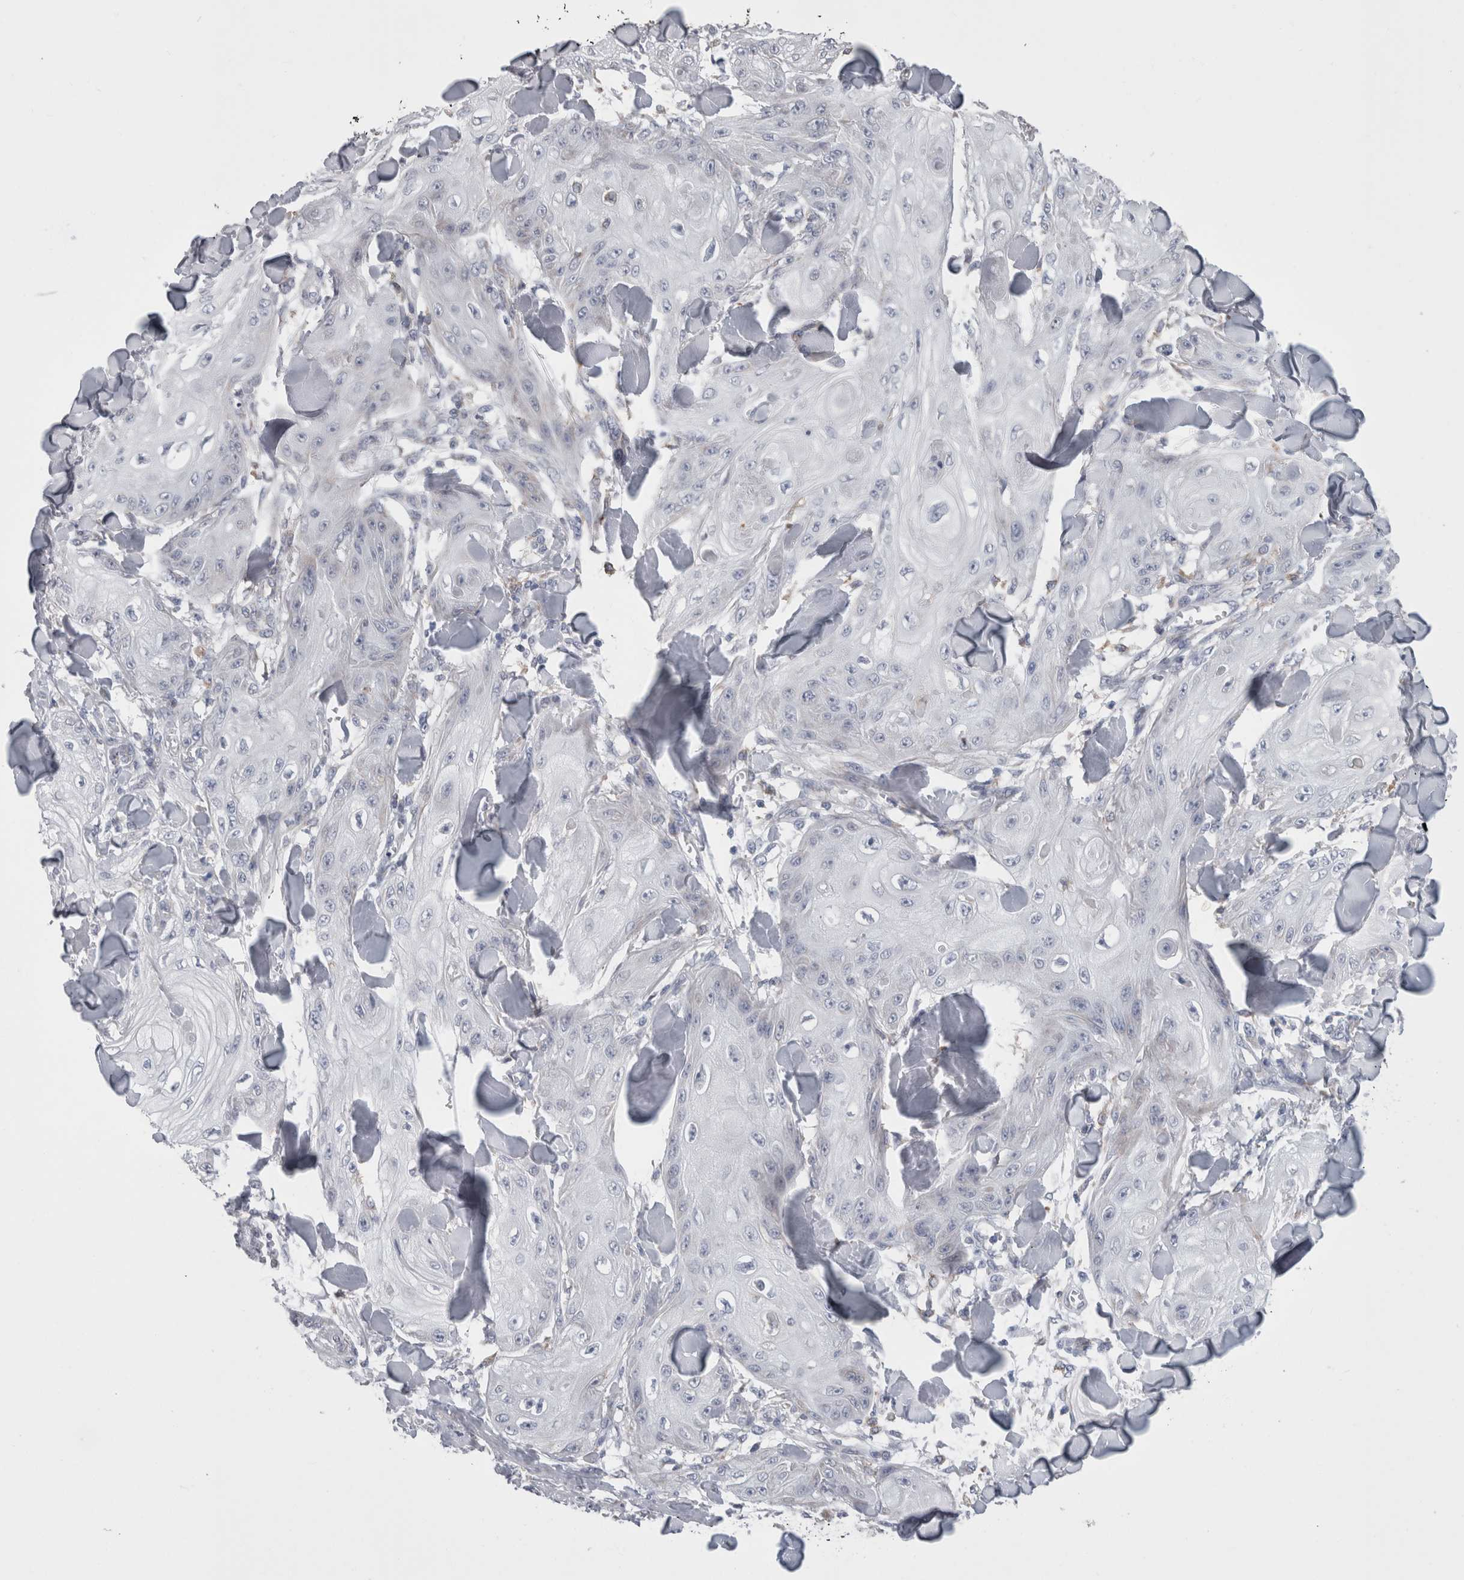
{"staining": {"intensity": "negative", "quantity": "none", "location": "none"}, "tissue": "skin cancer", "cell_type": "Tumor cells", "image_type": "cancer", "snomed": [{"axis": "morphology", "description": "Squamous cell carcinoma, NOS"}, {"axis": "topography", "description": "Skin"}], "caption": "Human skin squamous cell carcinoma stained for a protein using immunohistochemistry (IHC) displays no expression in tumor cells.", "gene": "GDAP1", "patient": {"sex": "male", "age": 74}}